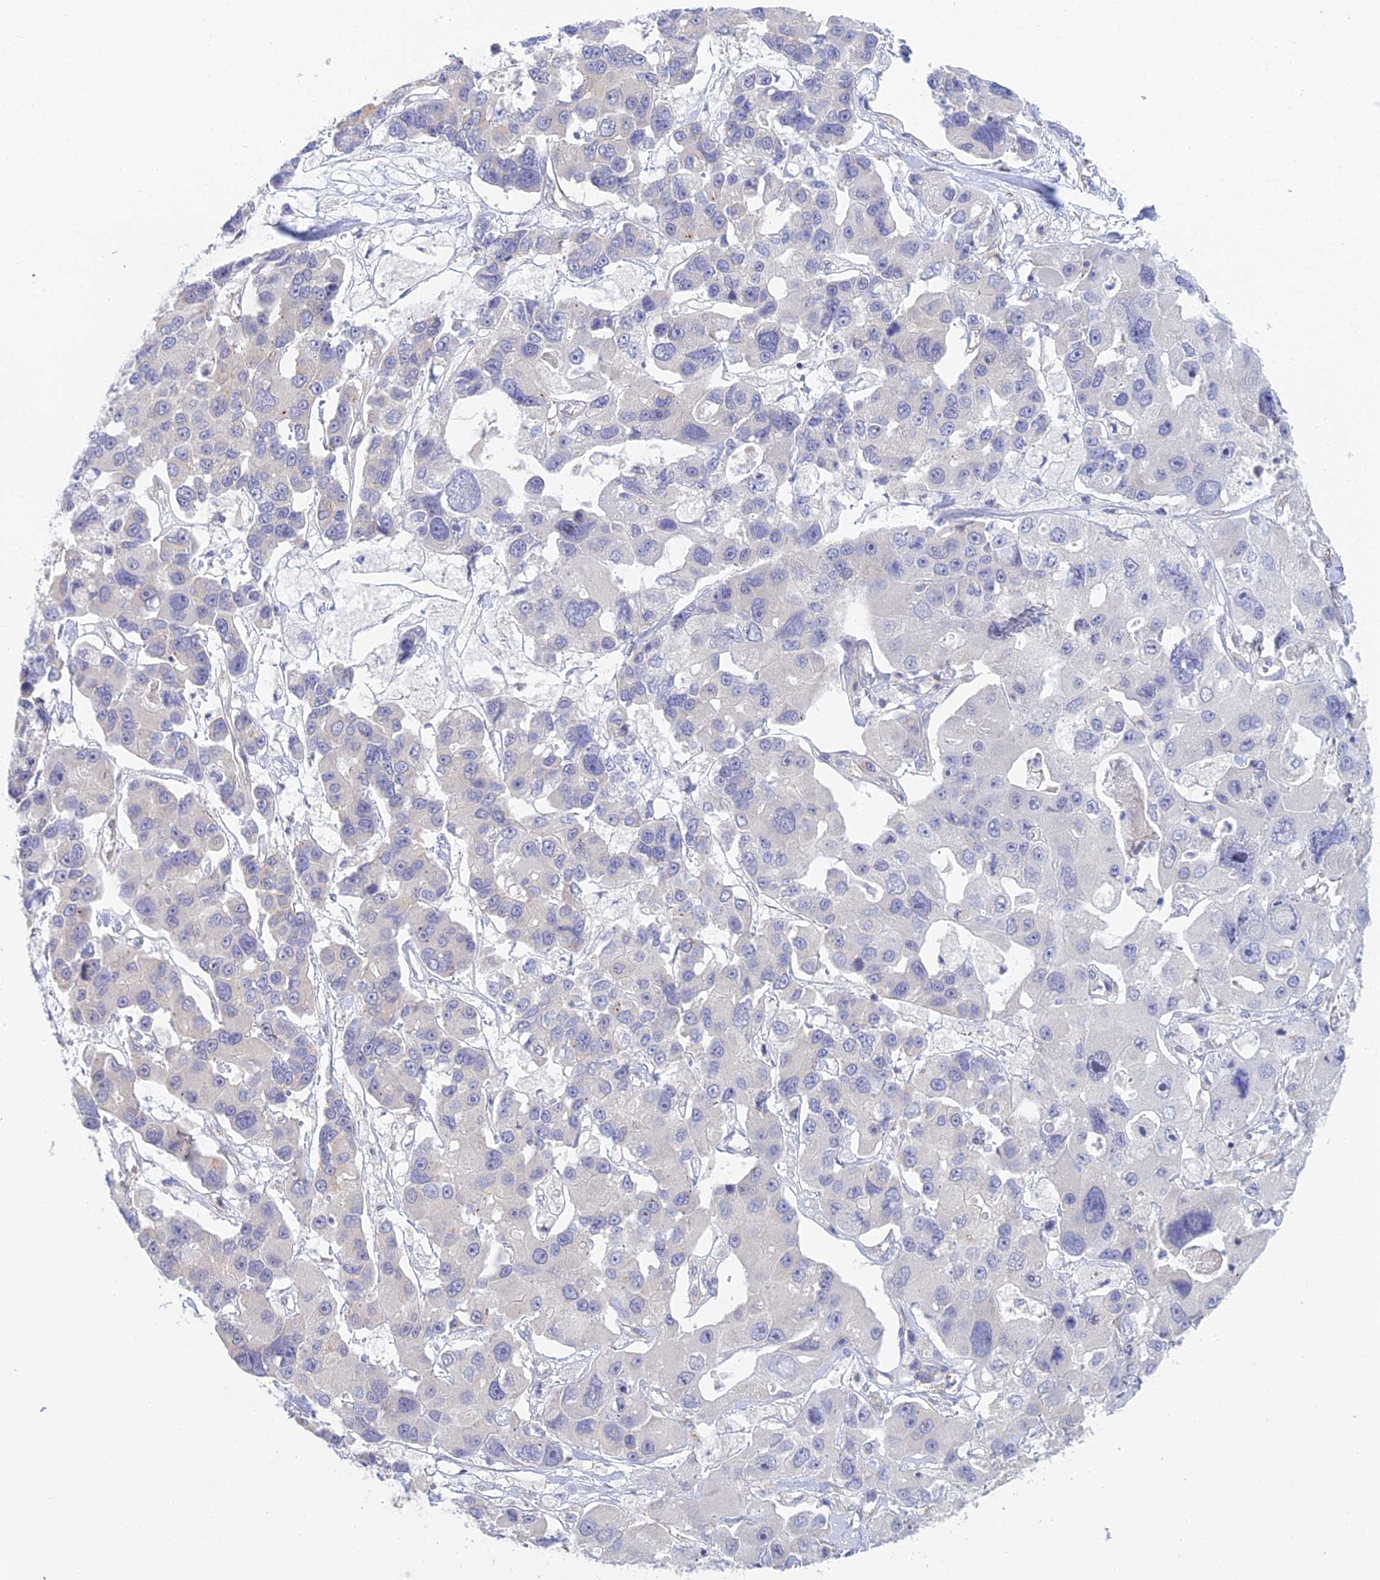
{"staining": {"intensity": "negative", "quantity": "none", "location": "none"}, "tissue": "lung cancer", "cell_type": "Tumor cells", "image_type": "cancer", "snomed": [{"axis": "morphology", "description": "Adenocarcinoma, NOS"}, {"axis": "topography", "description": "Lung"}], "caption": "DAB immunohistochemical staining of human adenocarcinoma (lung) demonstrates no significant staining in tumor cells.", "gene": "METTL26", "patient": {"sex": "female", "age": 54}}